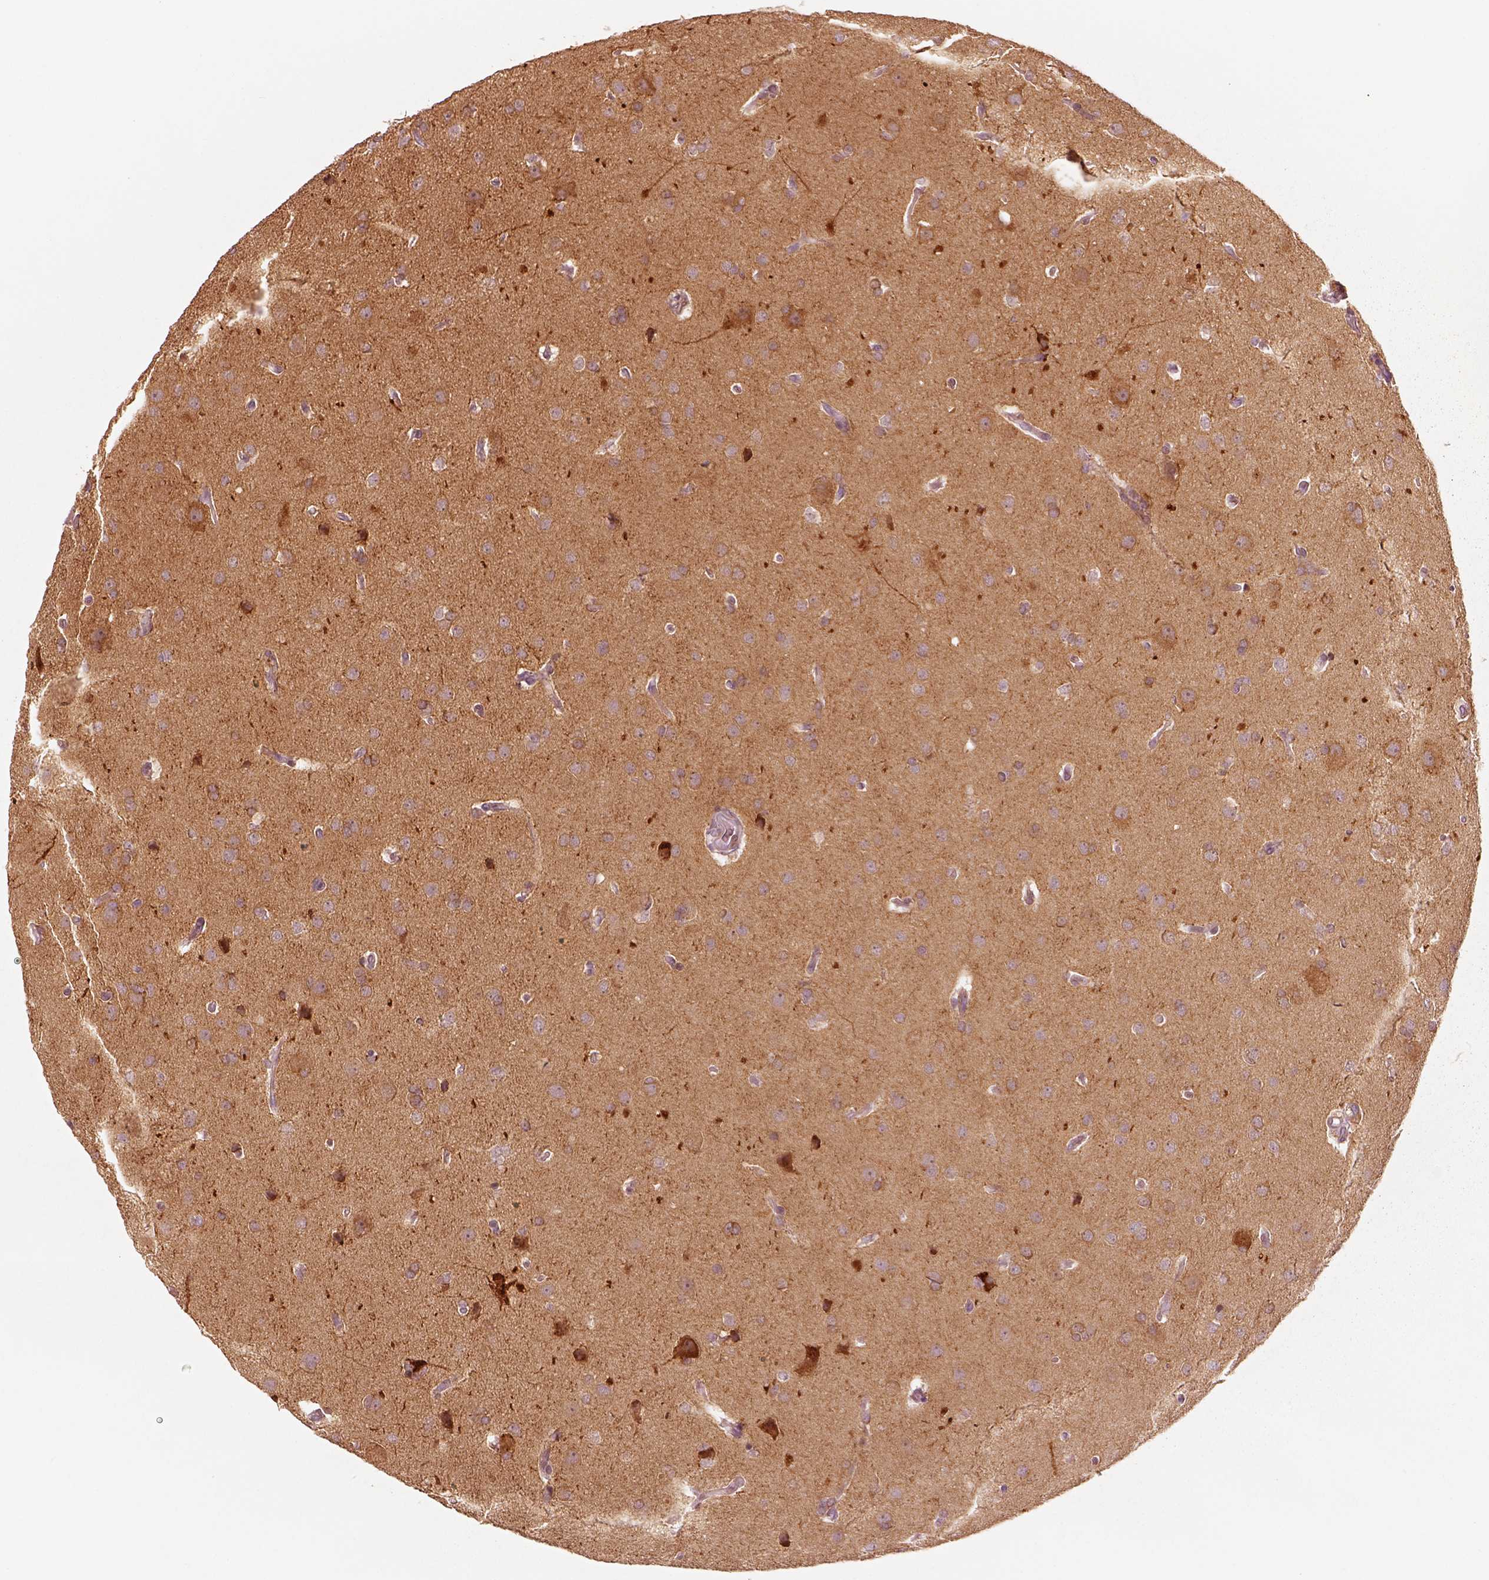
{"staining": {"intensity": "weak", "quantity": ">75%", "location": "cytoplasmic/membranous"}, "tissue": "glioma", "cell_type": "Tumor cells", "image_type": "cancer", "snomed": [{"axis": "morphology", "description": "Glioma, malignant, Low grade"}, {"axis": "topography", "description": "Brain"}], "caption": "Protein analysis of glioma tissue shows weak cytoplasmic/membranous expression in approximately >75% of tumor cells. (Stains: DAB (3,3'-diaminobenzidine) in brown, nuclei in blue, Microscopy: brightfield microscopy at high magnification).", "gene": "DNAAF9", "patient": {"sex": "female", "age": 54}}